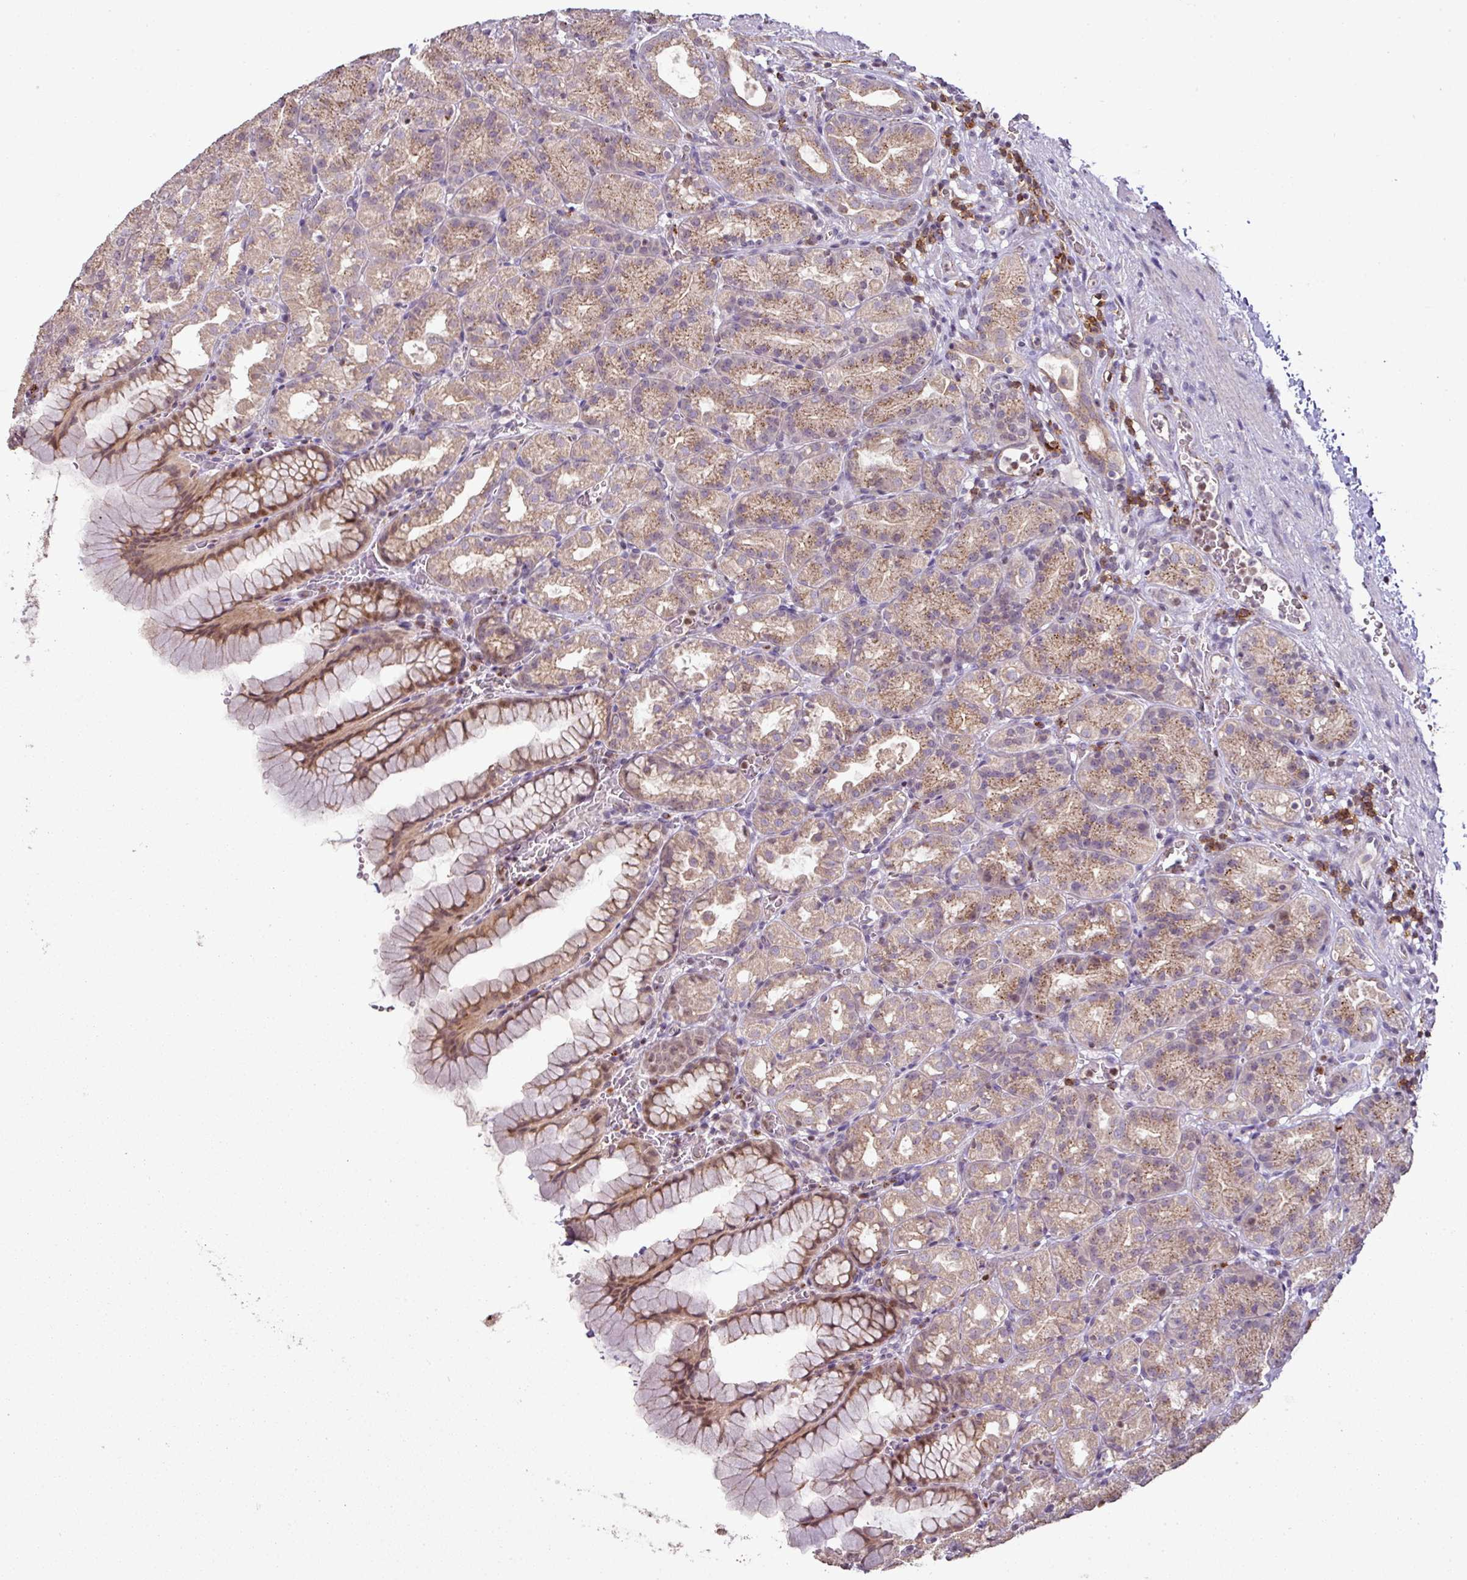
{"staining": {"intensity": "moderate", "quantity": "25%-75%", "location": "cytoplasmic/membranous,nuclear"}, "tissue": "stomach", "cell_type": "Glandular cells", "image_type": "normal", "snomed": [{"axis": "morphology", "description": "Normal tissue, NOS"}, {"axis": "topography", "description": "Stomach, upper"}], "caption": "Unremarkable stomach shows moderate cytoplasmic/membranous,nuclear expression in about 25%-75% of glandular cells, visualized by immunohistochemistry. Nuclei are stained in blue.", "gene": "CXCR5", "patient": {"sex": "female", "age": 81}}